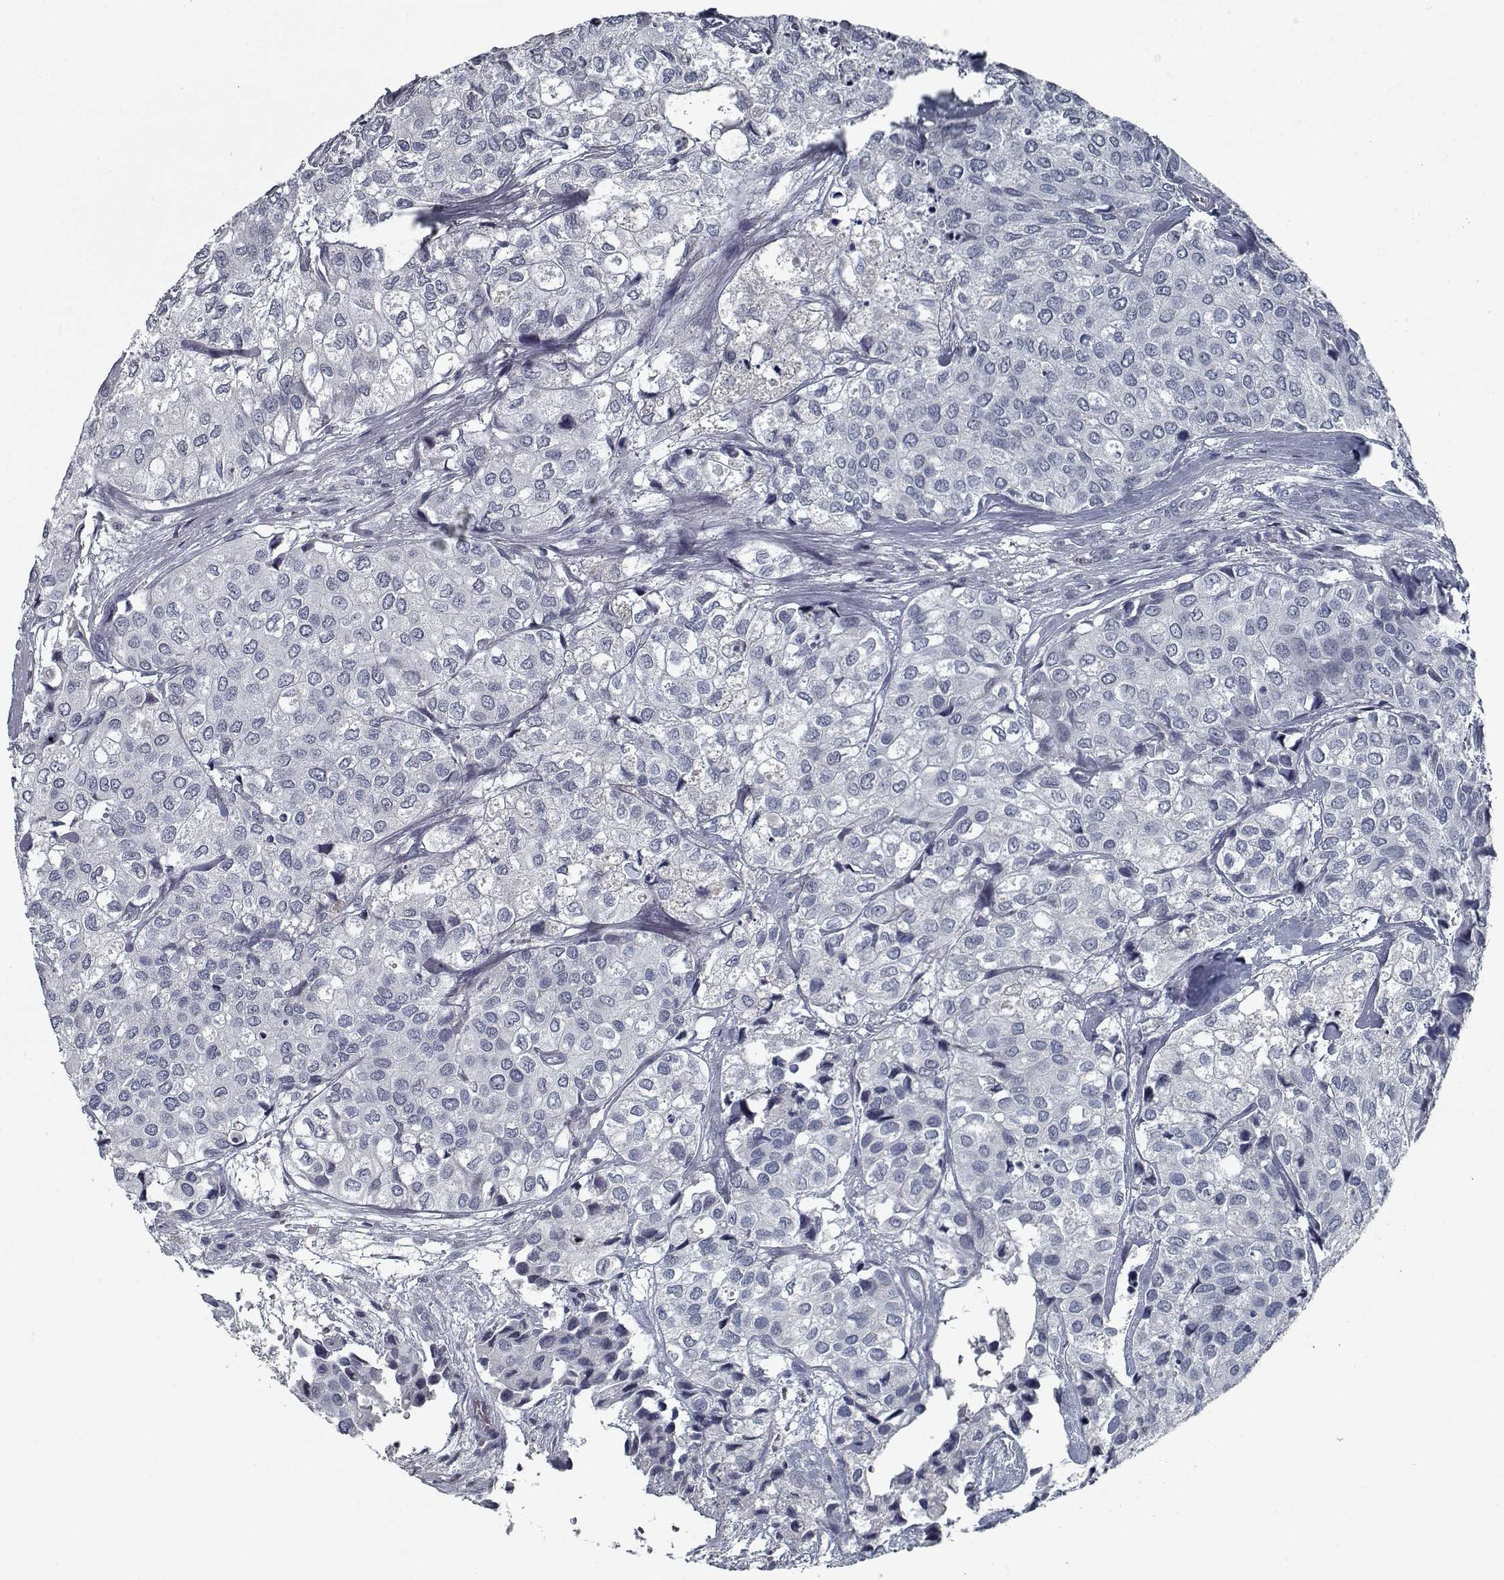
{"staining": {"intensity": "negative", "quantity": "none", "location": "none"}, "tissue": "urothelial cancer", "cell_type": "Tumor cells", "image_type": "cancer", "snomed": [{"axis": "morphology", "description": "Urothelial carcinoma, High grade"}, {"axis": "topography", "description": "Urinary bladder"}], "caption": "DAB (3,3'-diaminobenzidine) immunohistochemical staining of urothelial cancer demonstrates no significant positivity in tumor cells.", "gene": "GAD2", "patient": {"sex": "male", "age": 73}}